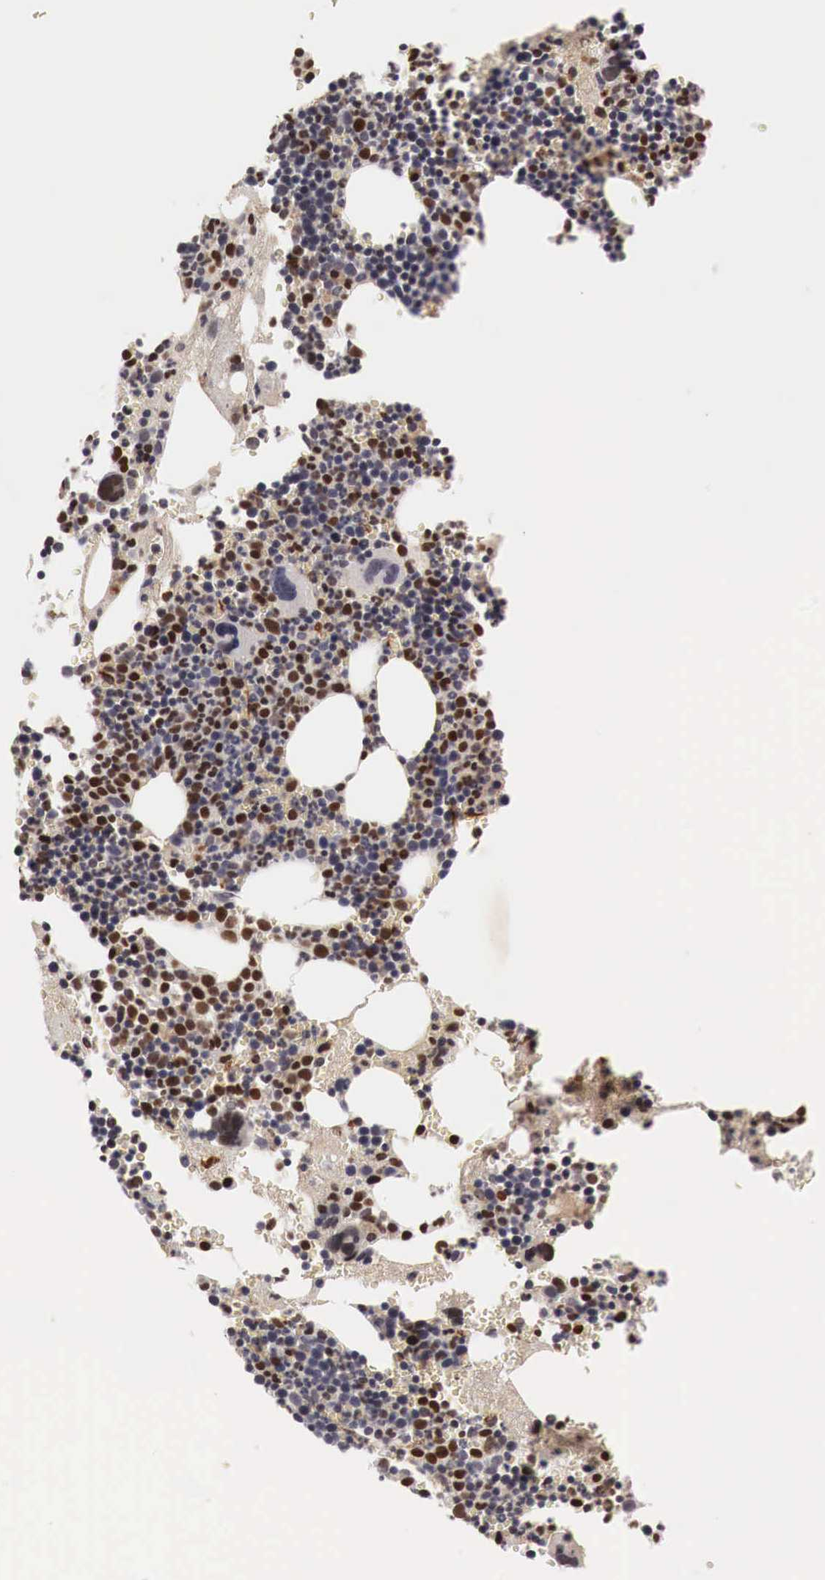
{"staining": {"intensity": "moderate", "quantity": "25%-75%", "location": "cytoplasmic/membranous,nuclear"}, "tissue": "bone marrow", "cell_type": "Hematopoietic cells", "image_type": "normal", "snomed": [{"axis": "morphology", "description": "Normal tissue, NOS"}, {"axis": "topography", "description": "Bone marrow"}], "caption": "Bone marrow stained with a brown dye demonstrates moderate cytoplasmic/membranous,nuclear positive positivity in about 25%-75% of hematopoietic cells.", "gene": "DACH2", "patient": {"sex": "male", "age": 75}}